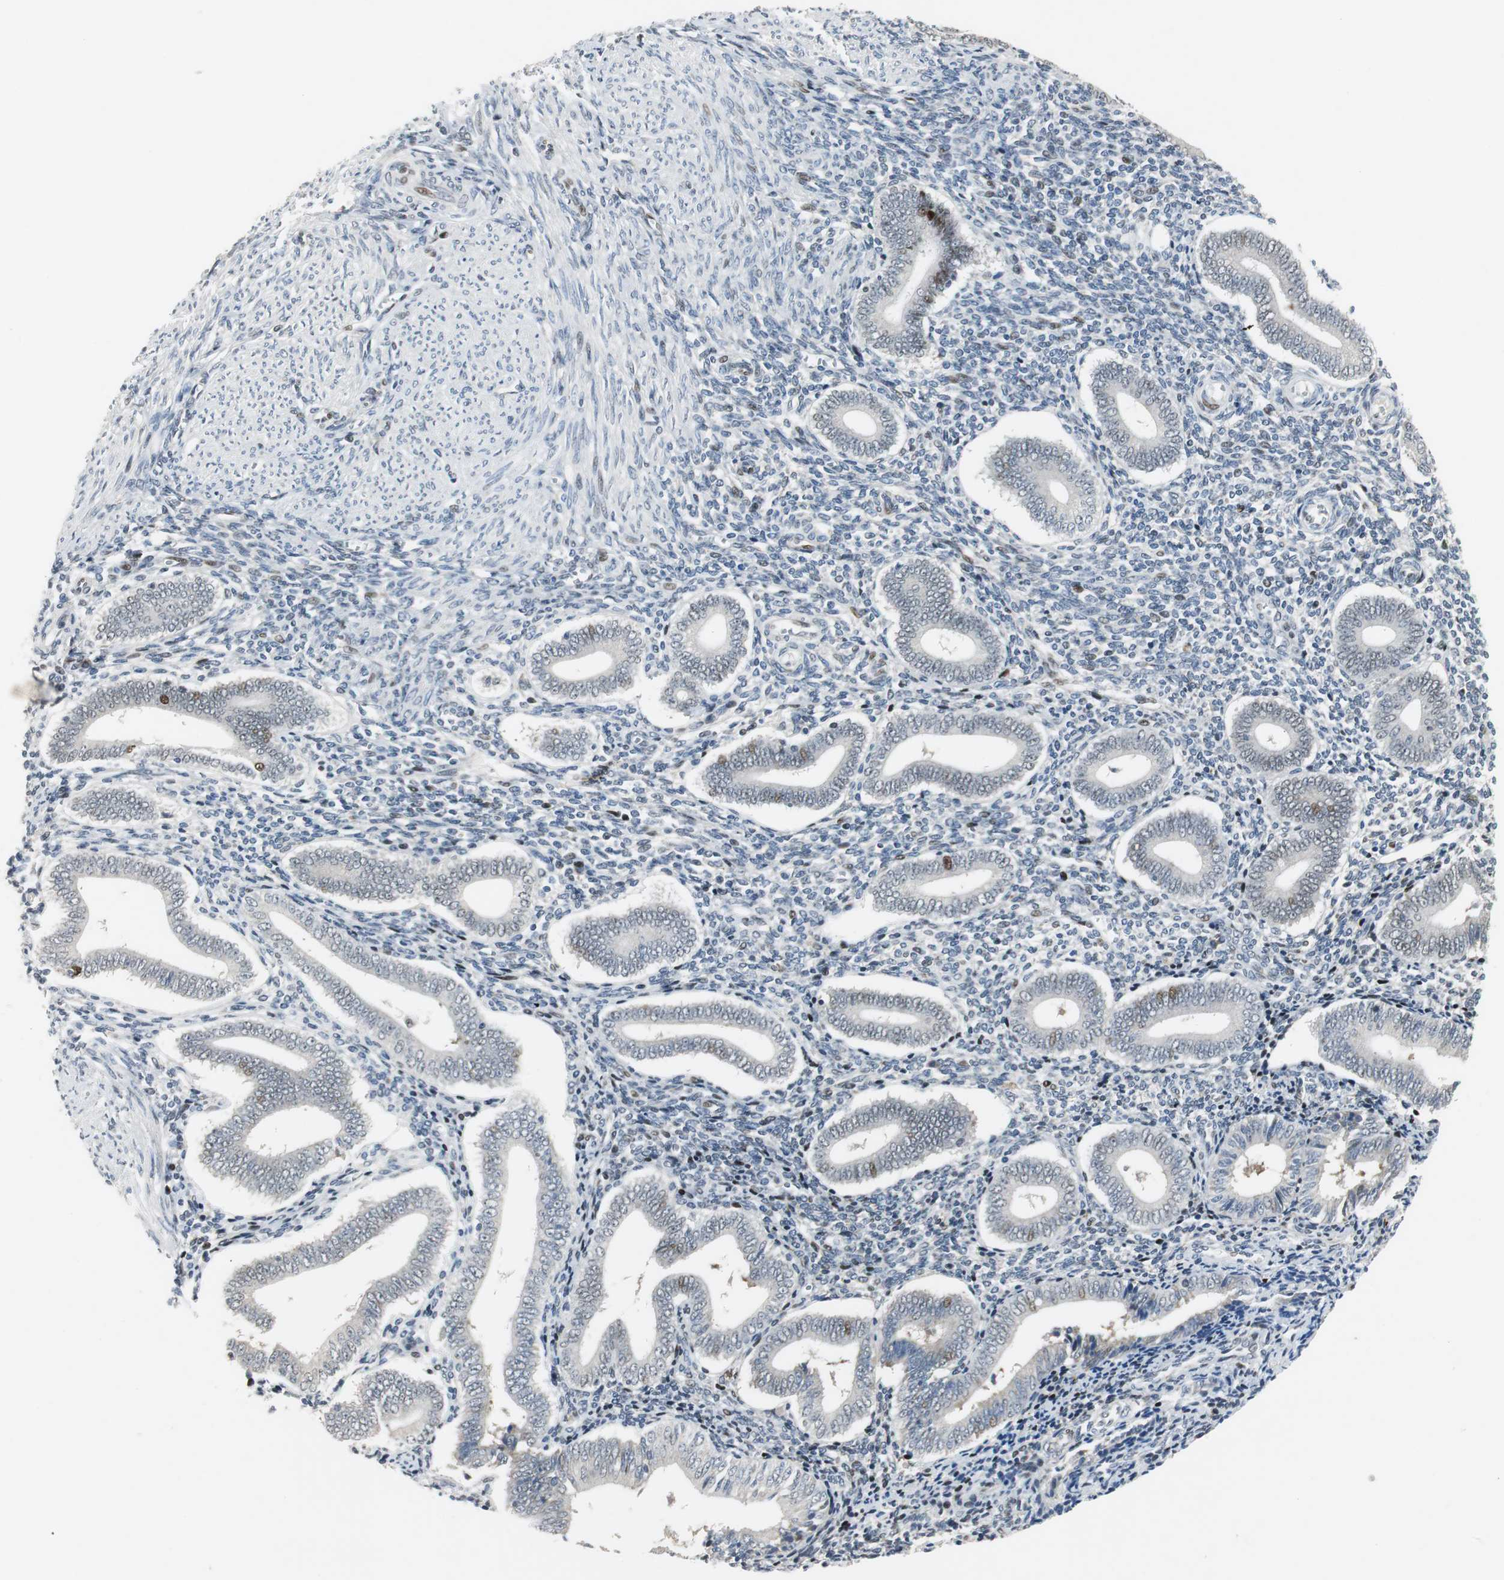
{"staining": {"intensity": "moderate", "quantity": "<25%", "location": "nuclear"}, "tissue": "endometrium", "cell_type": "Cells in endometrial stroma", "image_type": "normal", "snomed": [{"axis": "morphology", "description": "Normal tissue, NOS"}, {"axis": "topography", "description": "Uterus"}, {"axis": "topography", "description": "Endometrium"}], "caption": "Moderate nuclear staining for a protein is identified in about <25% of cells in endometrial stroma of normal endometrium using IHC.", "gene": "AJUBA", "patient": {"sex": "female", "age": 33}}